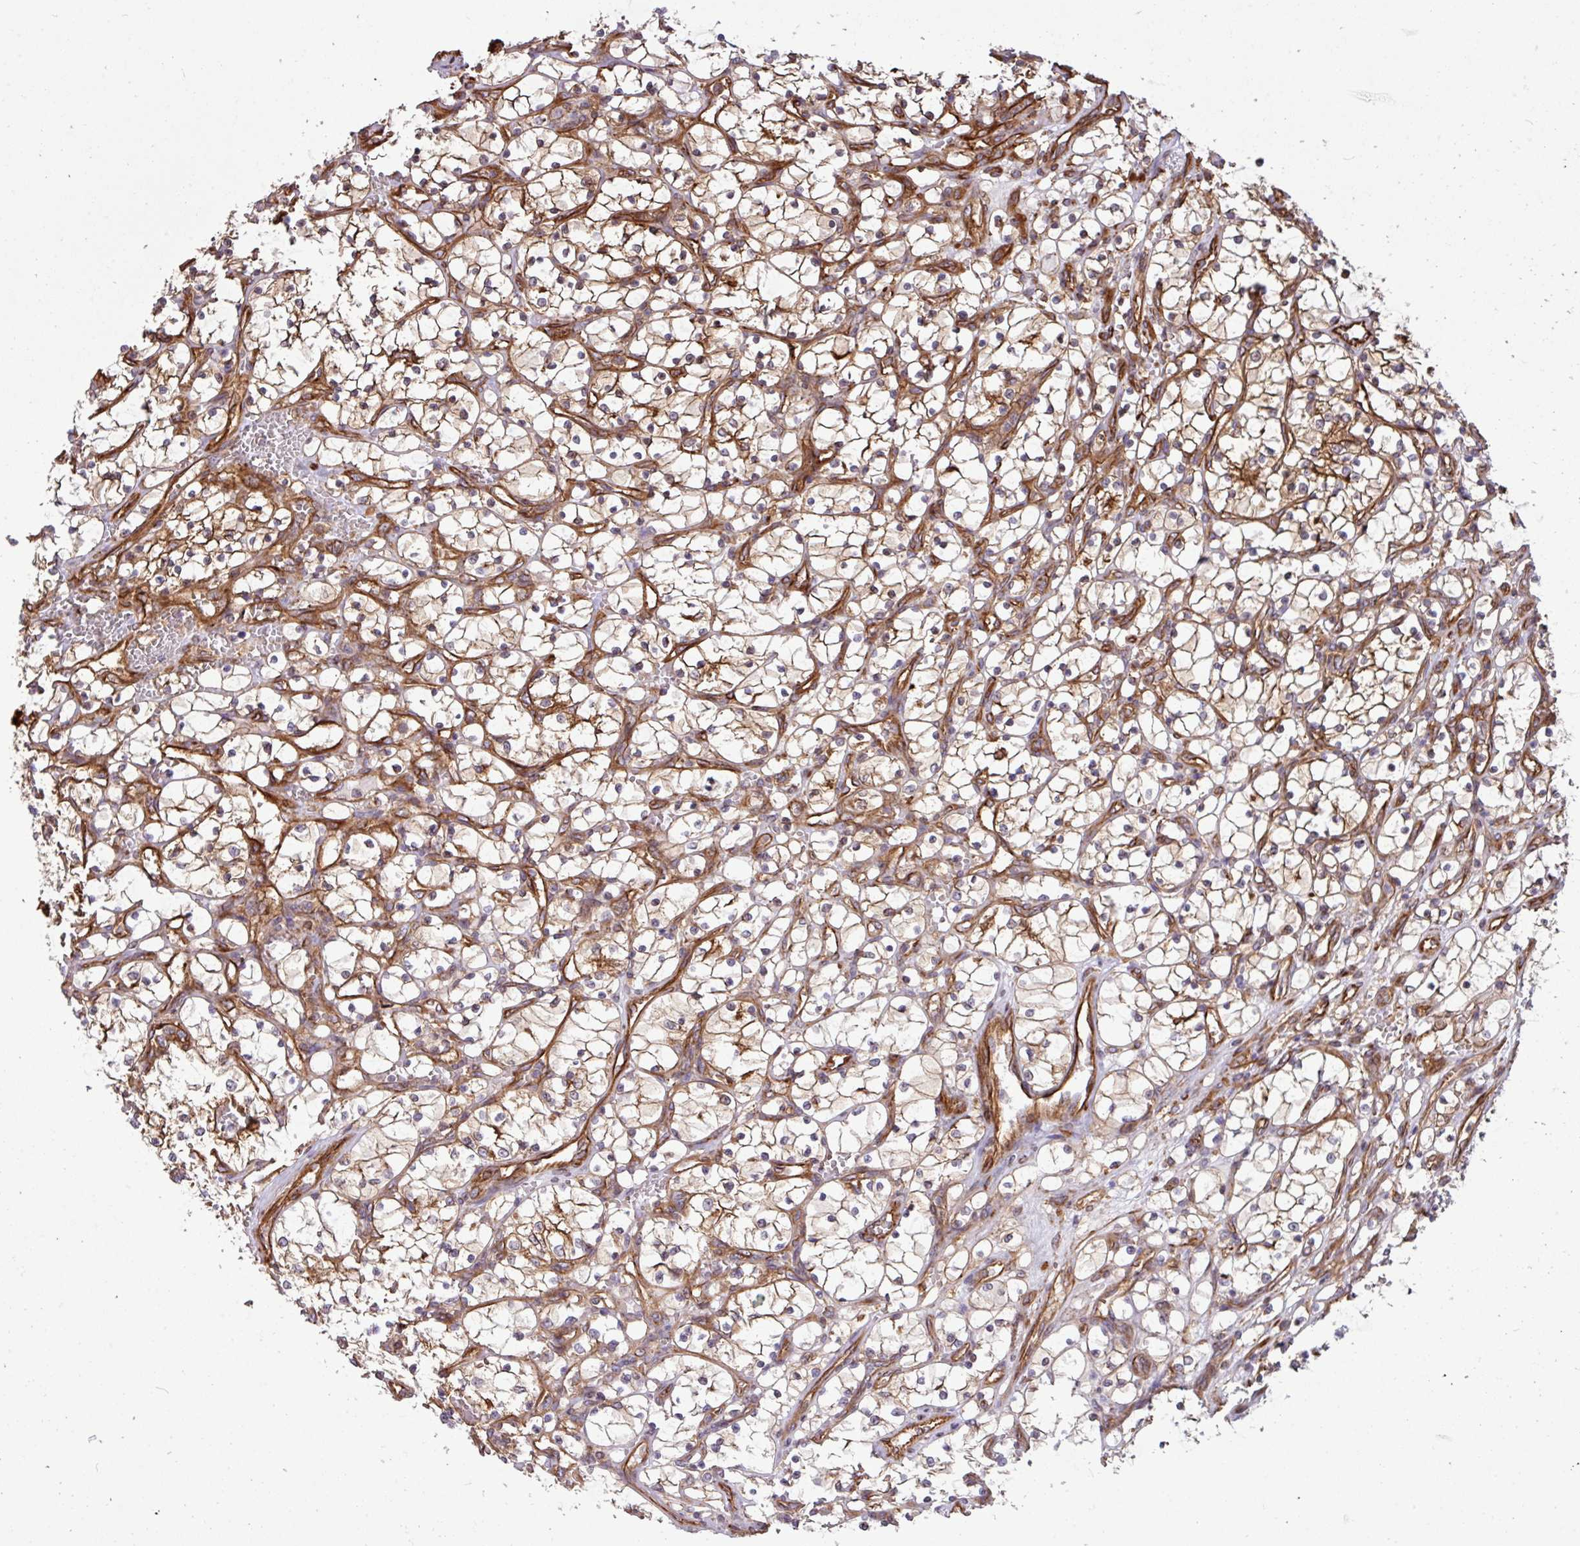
{"staining": {"intensity": "negative", "quantity": "none", "location": "none"}, "tissue": "renal cancer", "cell_type": "Tumor cells", "image_type": "cancer", "snomed": [{"axis": "morphology", "description": "Adenocarcinoma, NOS"}, {"axis": "topography", "description": "Kidney"}], "caption": "Immunohistochemistry image of neoplastic tissue: renal cancer (adenocarcinoma) stained with DAB (3,3'-diaminobenzidine) exhibits no significant protein positivity in tumor cells.", "gene": "ZNF300", "patient": {"sex": "female", "age": 69}}